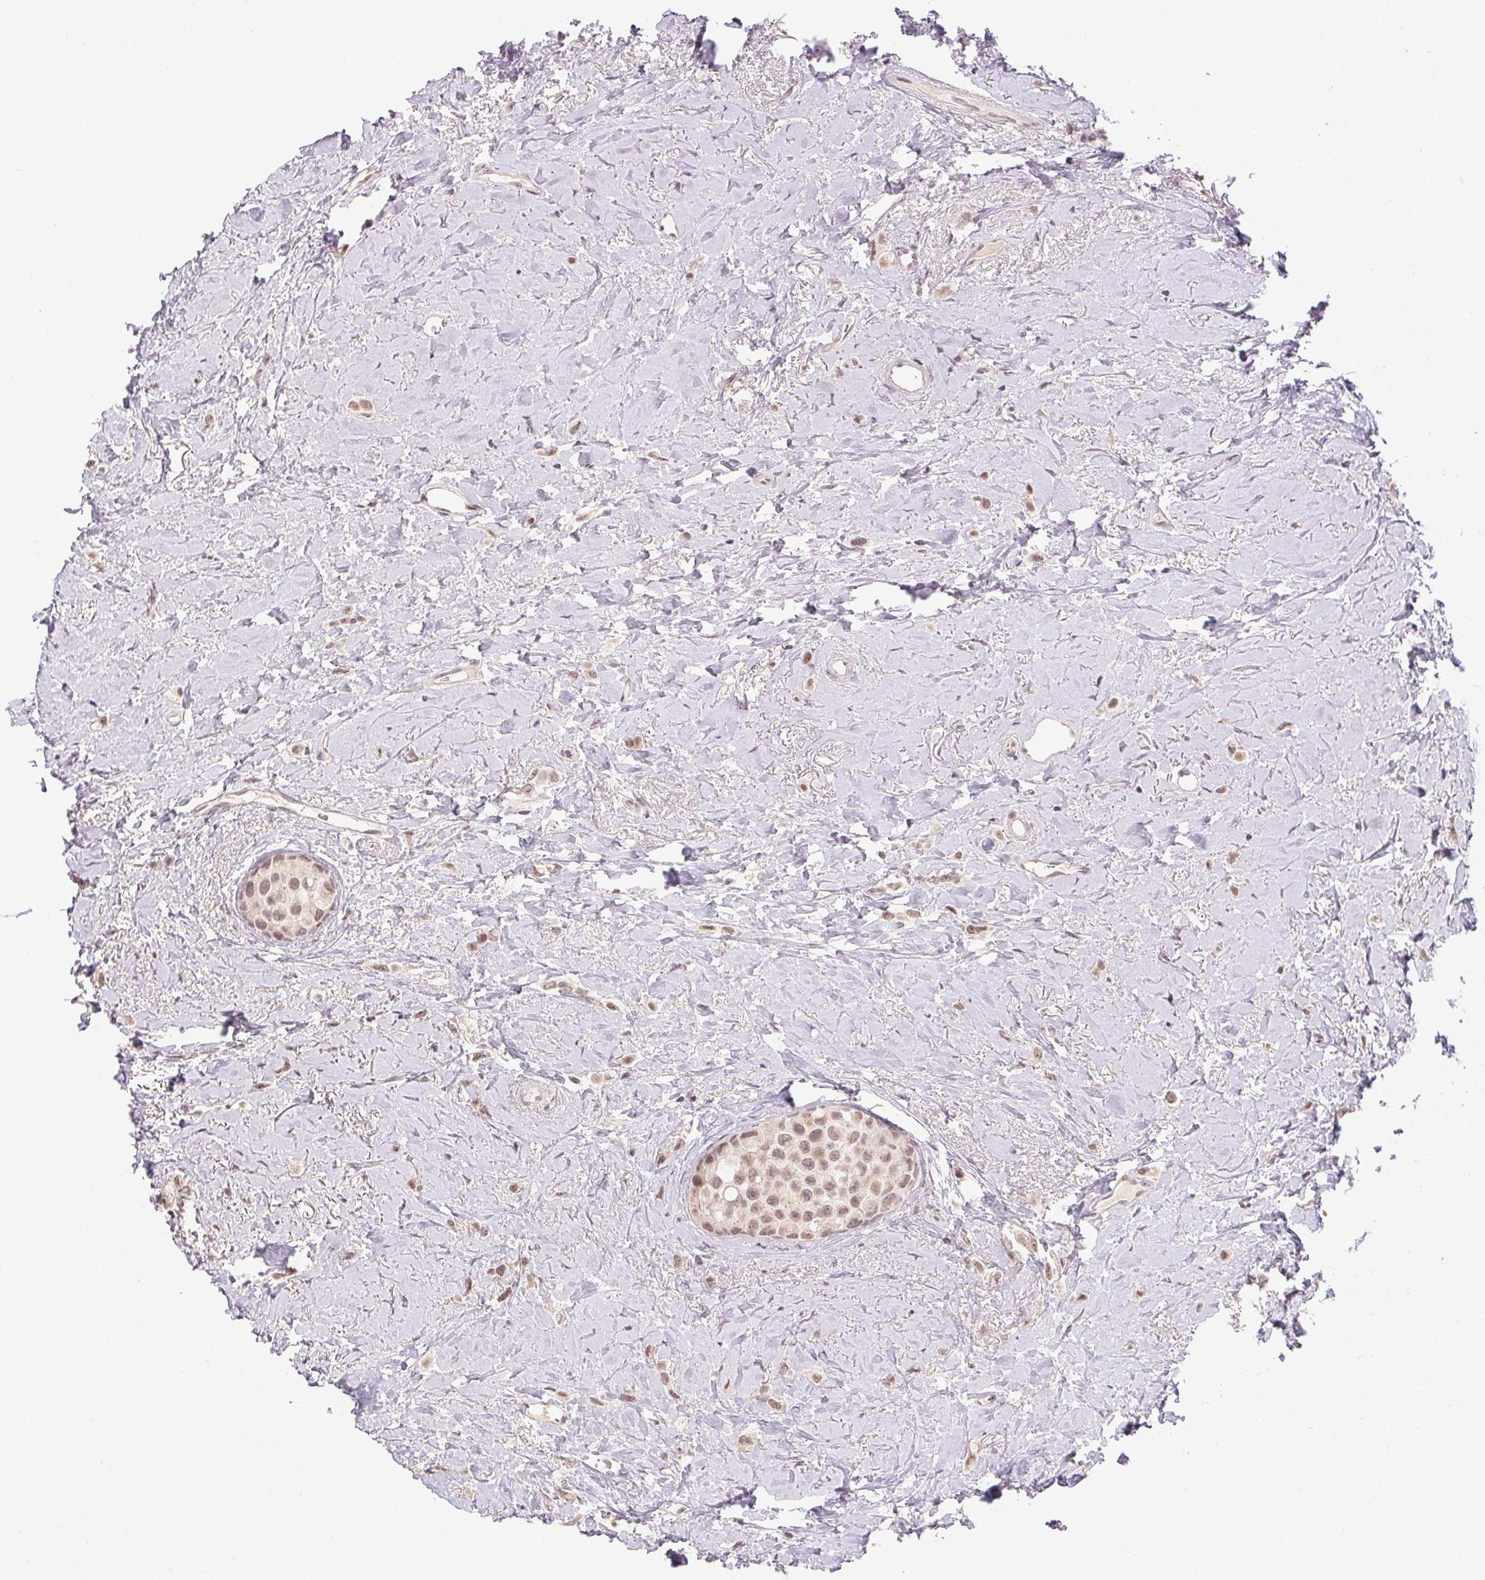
{"staining": {"intensity": "weak", "quantity": ">75%", "location": "cytoplasmic/membranous,nuclear"}, "tissue": "breast cancer", "cell_type": "Tumor cells", "image_type": "cancer", "snomed": [{"axis": "morphology", "description": "Lobular carcinoma"}, {"axis": "topography", "description": "Breast"}], "caption": "Lobular carcinoma (breast) stained for a protein demonstrates weak cytoplasmic/membranous and nuclear positivity in tumor cells.", "gene": "KDM4D", "patient": {"sex": "female", "age": 66}}